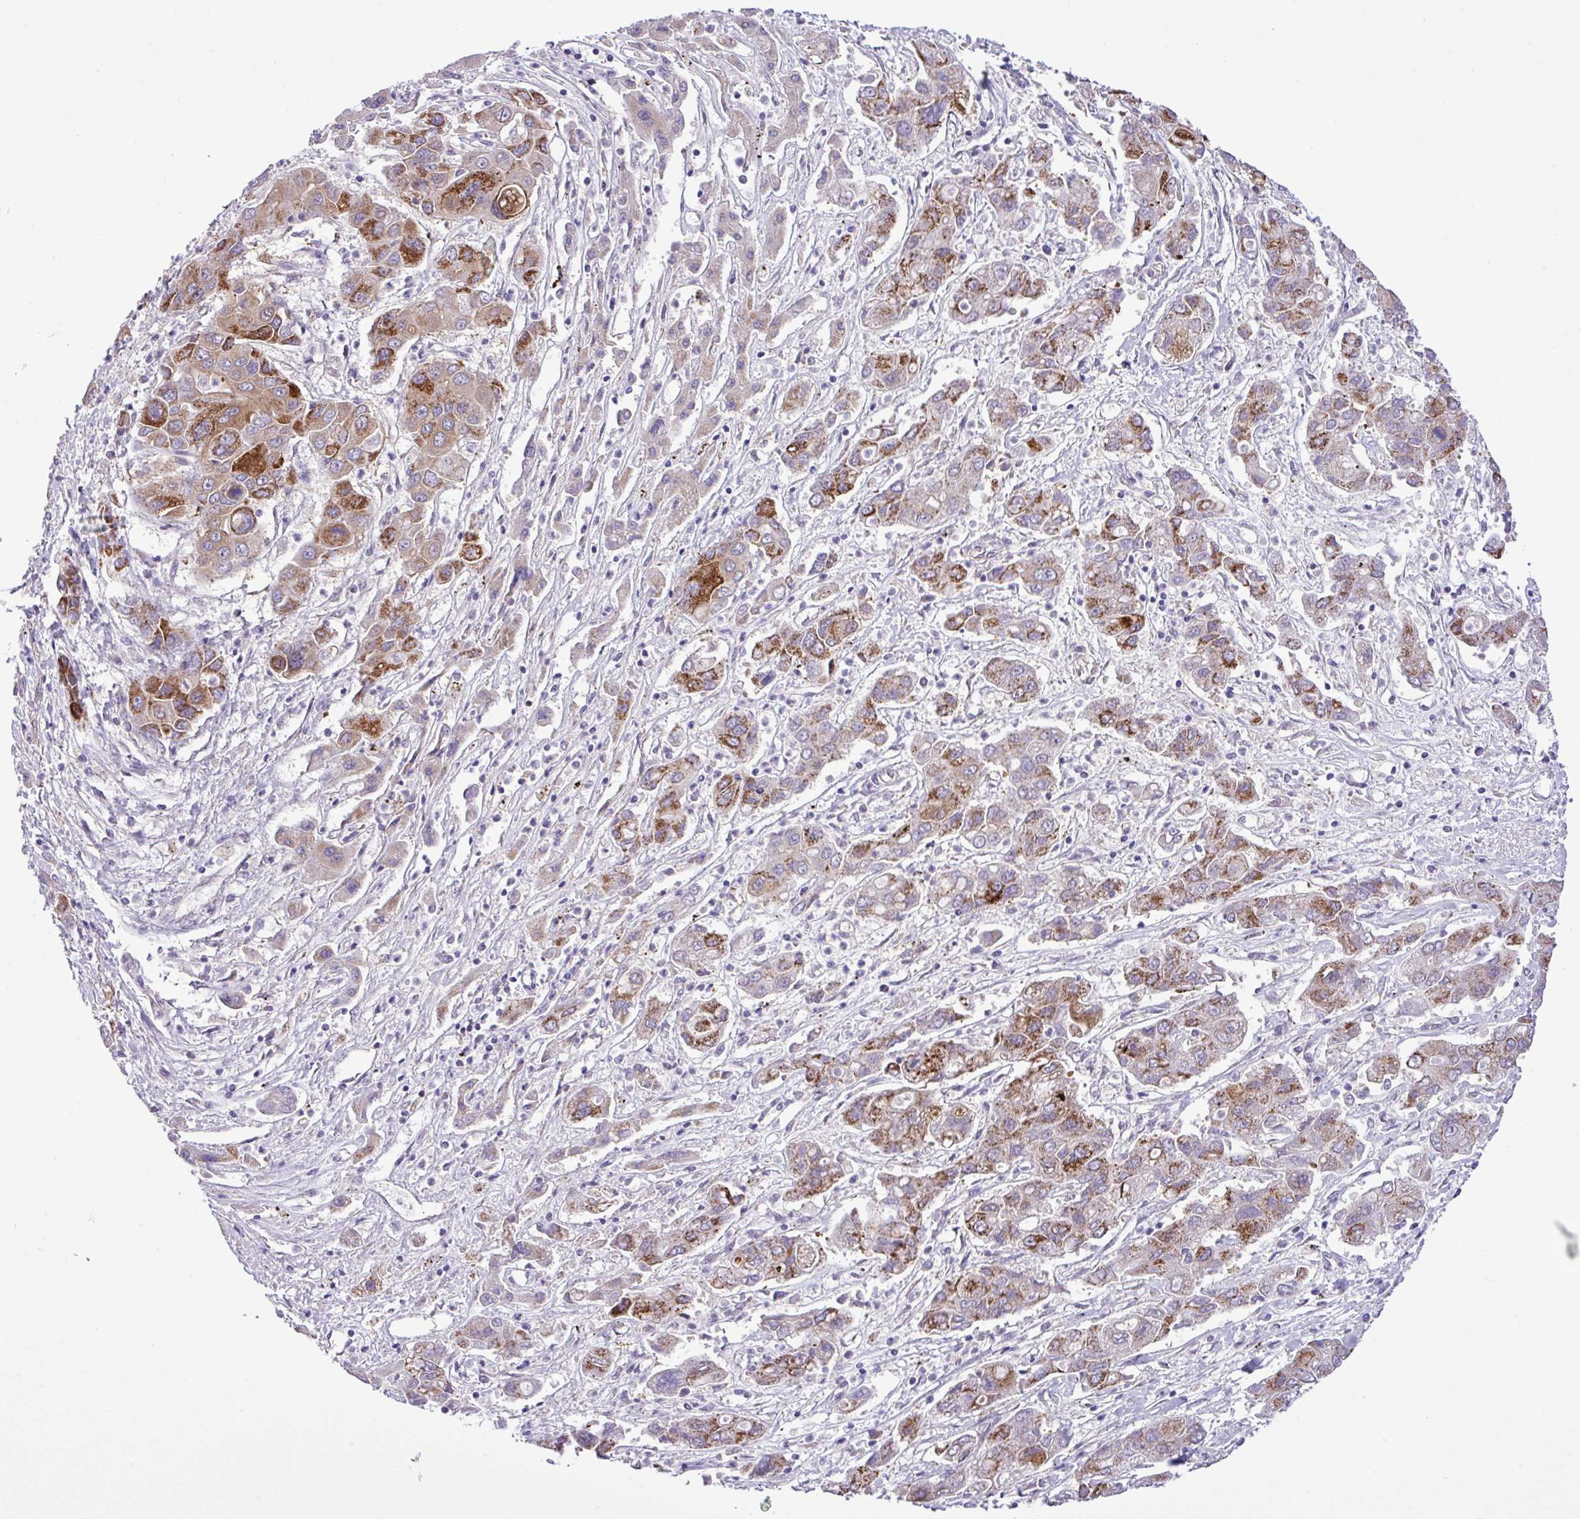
{"staining": {"intensity": "strong", "quantity": ">75%", "location": "cytoplasmic/membranous"}, "tissue": "liver cancer", "cell_type": "Tumor cells", "image_type": "cancer", "snomed": [{"axis": "morphology", "description": "Cholangiocarcinoma"}, {"axis": "topography", "description": "Liver"}], "caption": "Immunohistochemical staining of human liver cancer demonstrates strong cytoplasmic/membranous protein staining in about >75% of tumor cells.", "gene": "CWH43", "patient": {"sex": "male", "age": 67}}